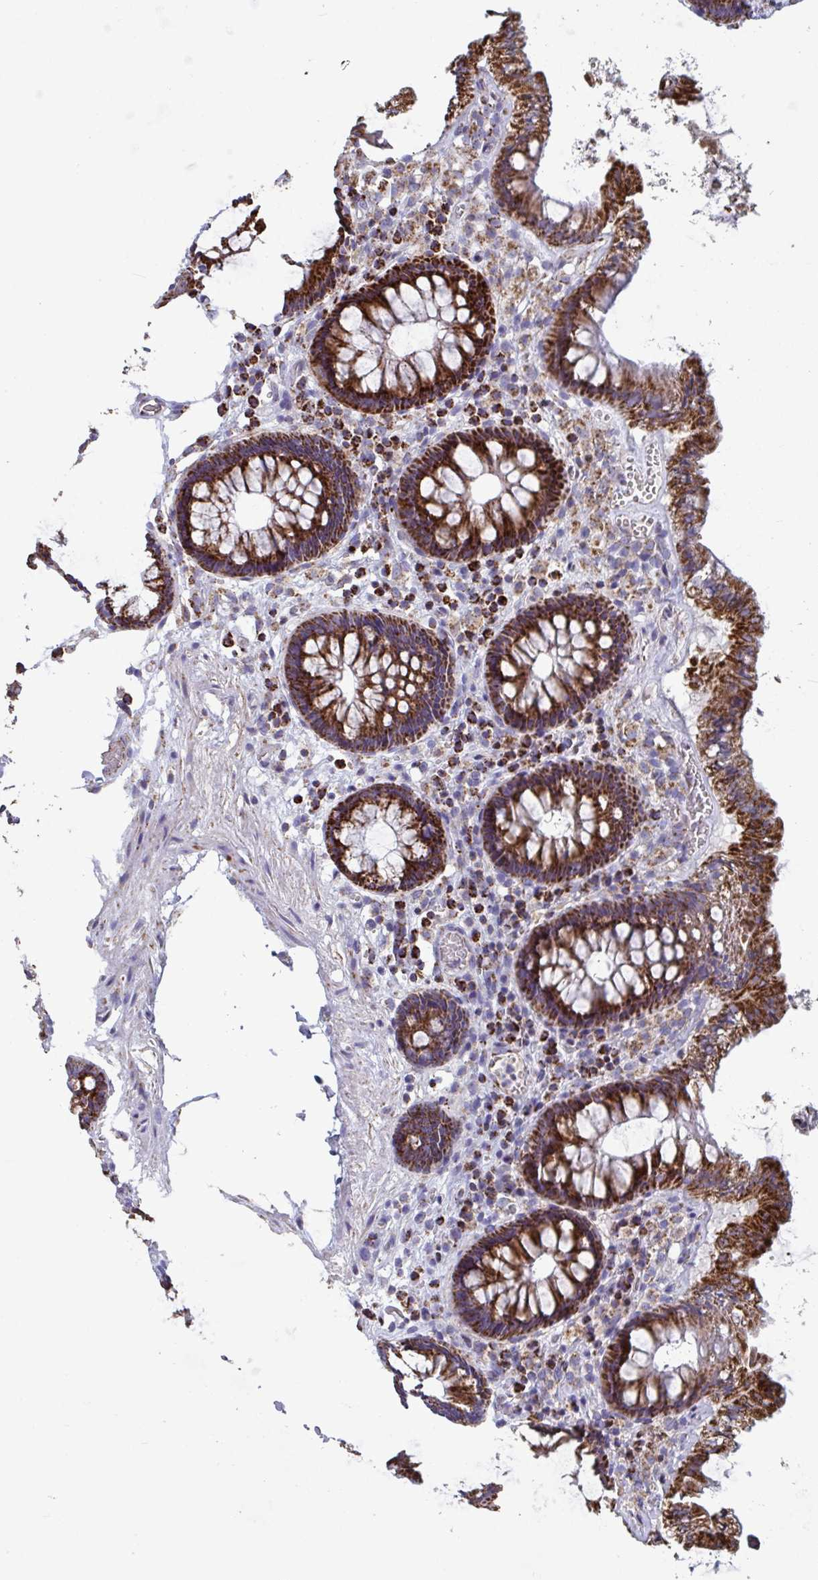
{"staining": {"intensity": "weak", "quantity": "<25%", "location": "cytoplasmic/membranous"}, "tissue": "colon", "cell_type": "Endothelial cells", "image_type": "normal", "snomed": [{"axis": "morphology", "description": "Normal tissue, NOS"}, {"axis": "topography", "description": "Colon"}, {"axis": "topography", "description": "Peripheral nerve tissue"}], "caption": "This is an immunohistochemistry image of benign colon. There is no positivity in endothelial cells.", "gene": "BCAT2", "patient": {"sex": "male", "age": 84}}